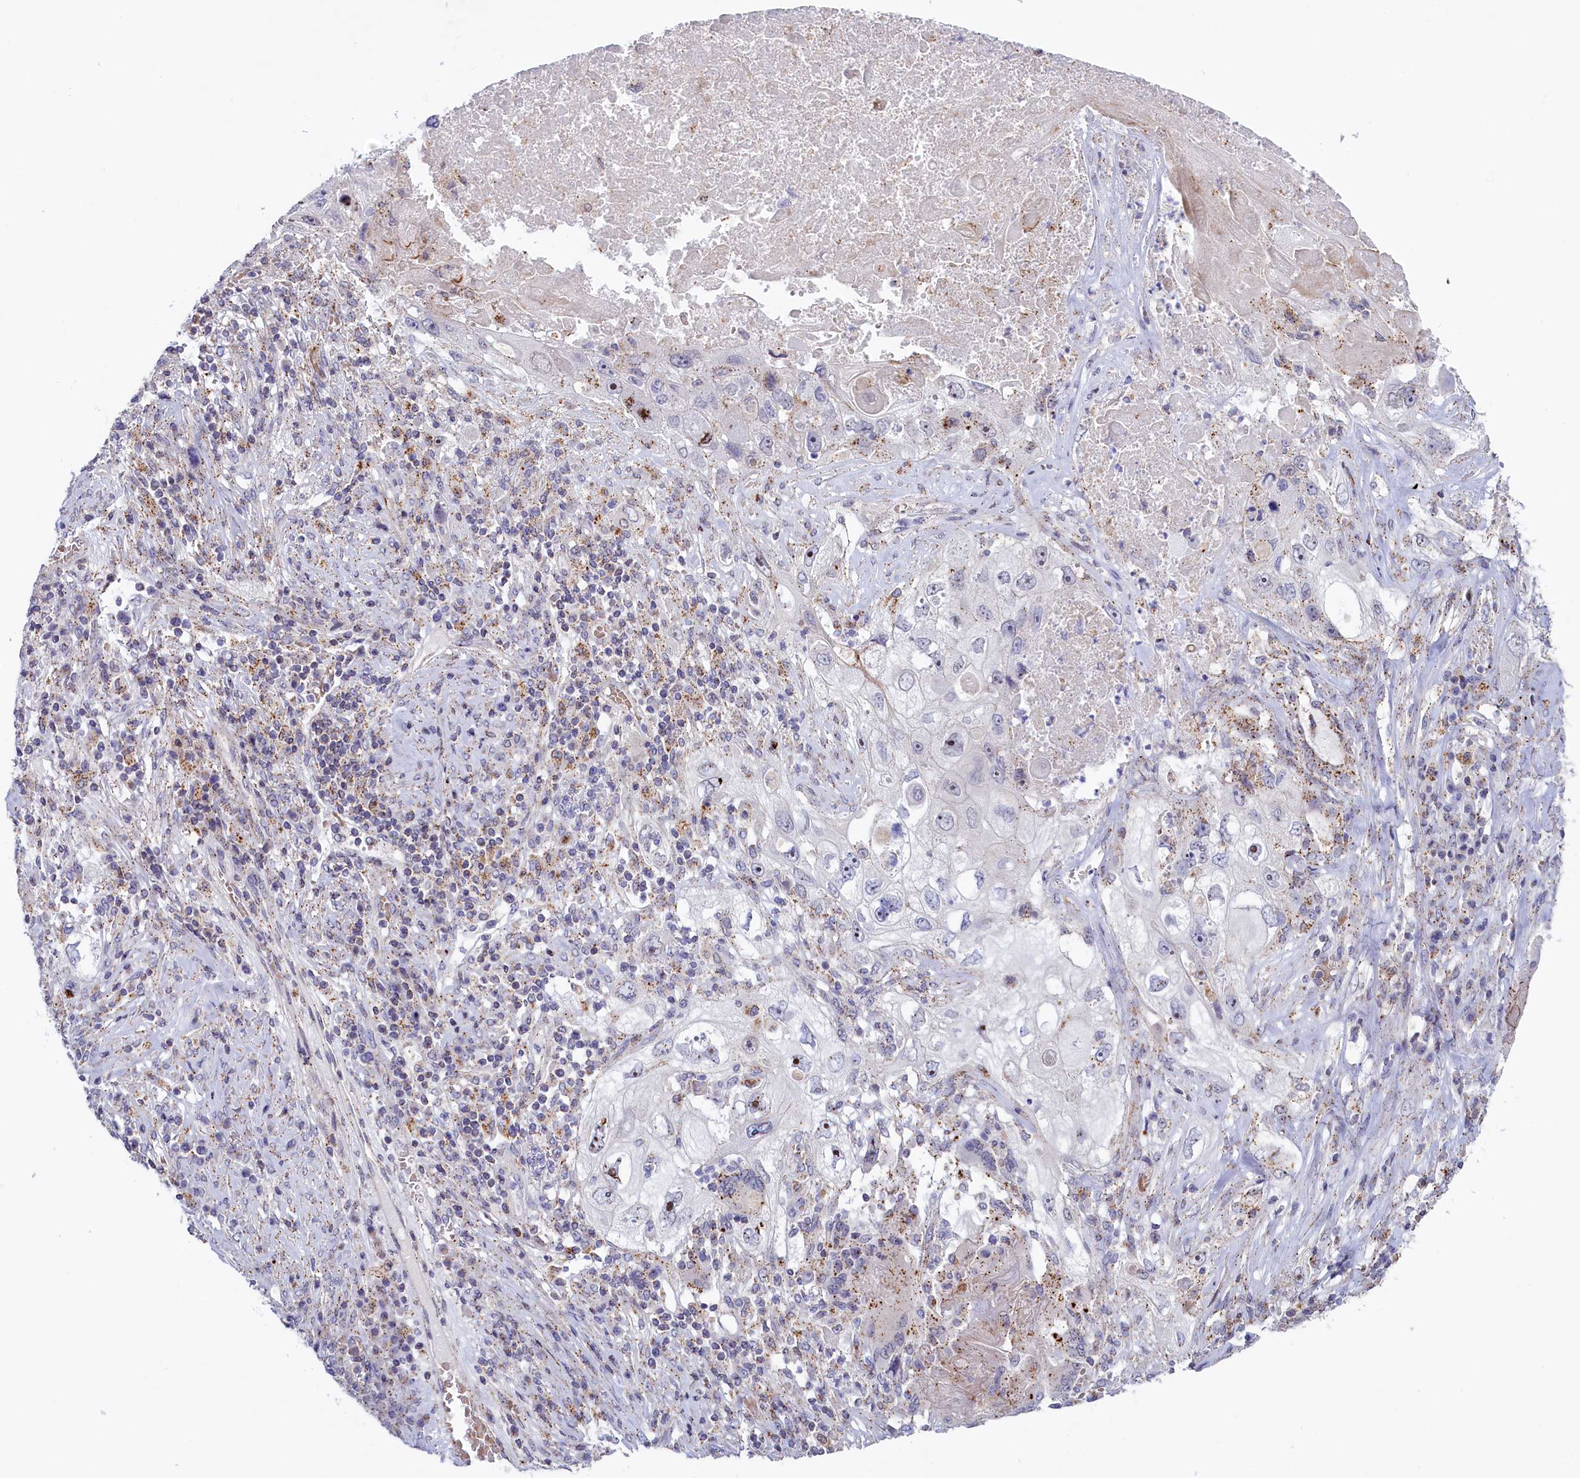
{"staining": {"intensity": "weak", "quantity": "<25%", "location": "cytoplasmic/membranous"}, "tissue": "lung cancer", "cell_type": "Tumor cells", "image_type": "cancer", "snomed": [{"axis": "morphology", "description": "Squamous cell carcinoma, NOS"}, {"axis": "topography", "description": "Lung"}], "caption": "Immunohistochemistry of squamous cell carcinoma (lung) displays no expression in tumor cells.", "gene": "HYKK", "patient": {"sex": "male", "age": 61}}